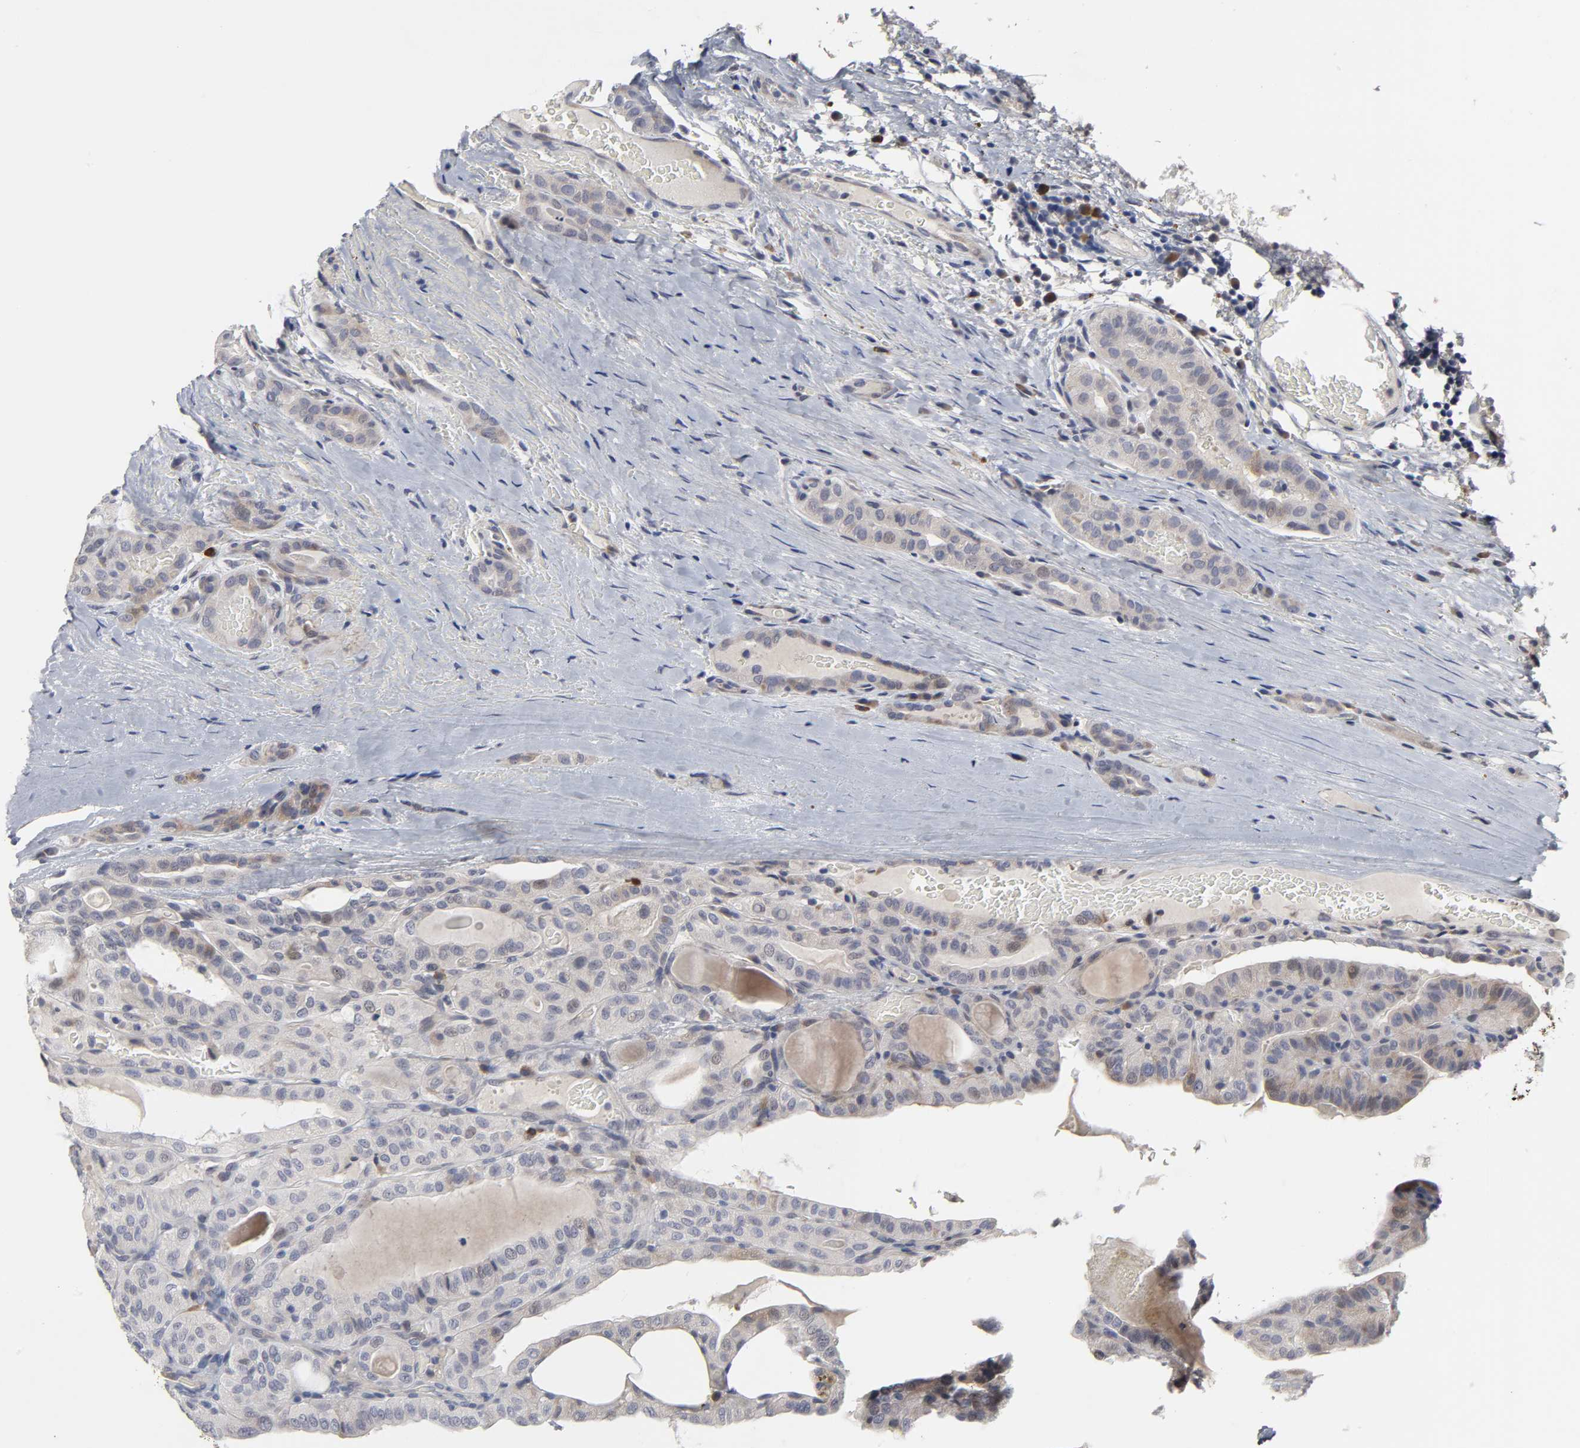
{"staining": {"intensity": "moderate", "quantity": "<25%", "location": "cytoplasmic/membranous,nuclear"}, "tissue": "thyroid cancer", "cell_type": "Tumor cells", "image_type": "cancer", "snomed": [{"axis": "morphology", "description": "Papillary adenocarcinoma, NOS"}, {"axis": "topography", "description": "Thyroid gland"}], "caption": "Tumor cells demonstrate moderate cytoplasmic/membranous and nuclear expression in approximately <25% of cells in papillary adenocarcinoma (thyroid). (brown staining indicates protein expression, while blue staining denotes nuclei).", "gene": "HNF4A", "patient": {"sex": "male", "age": 77}}